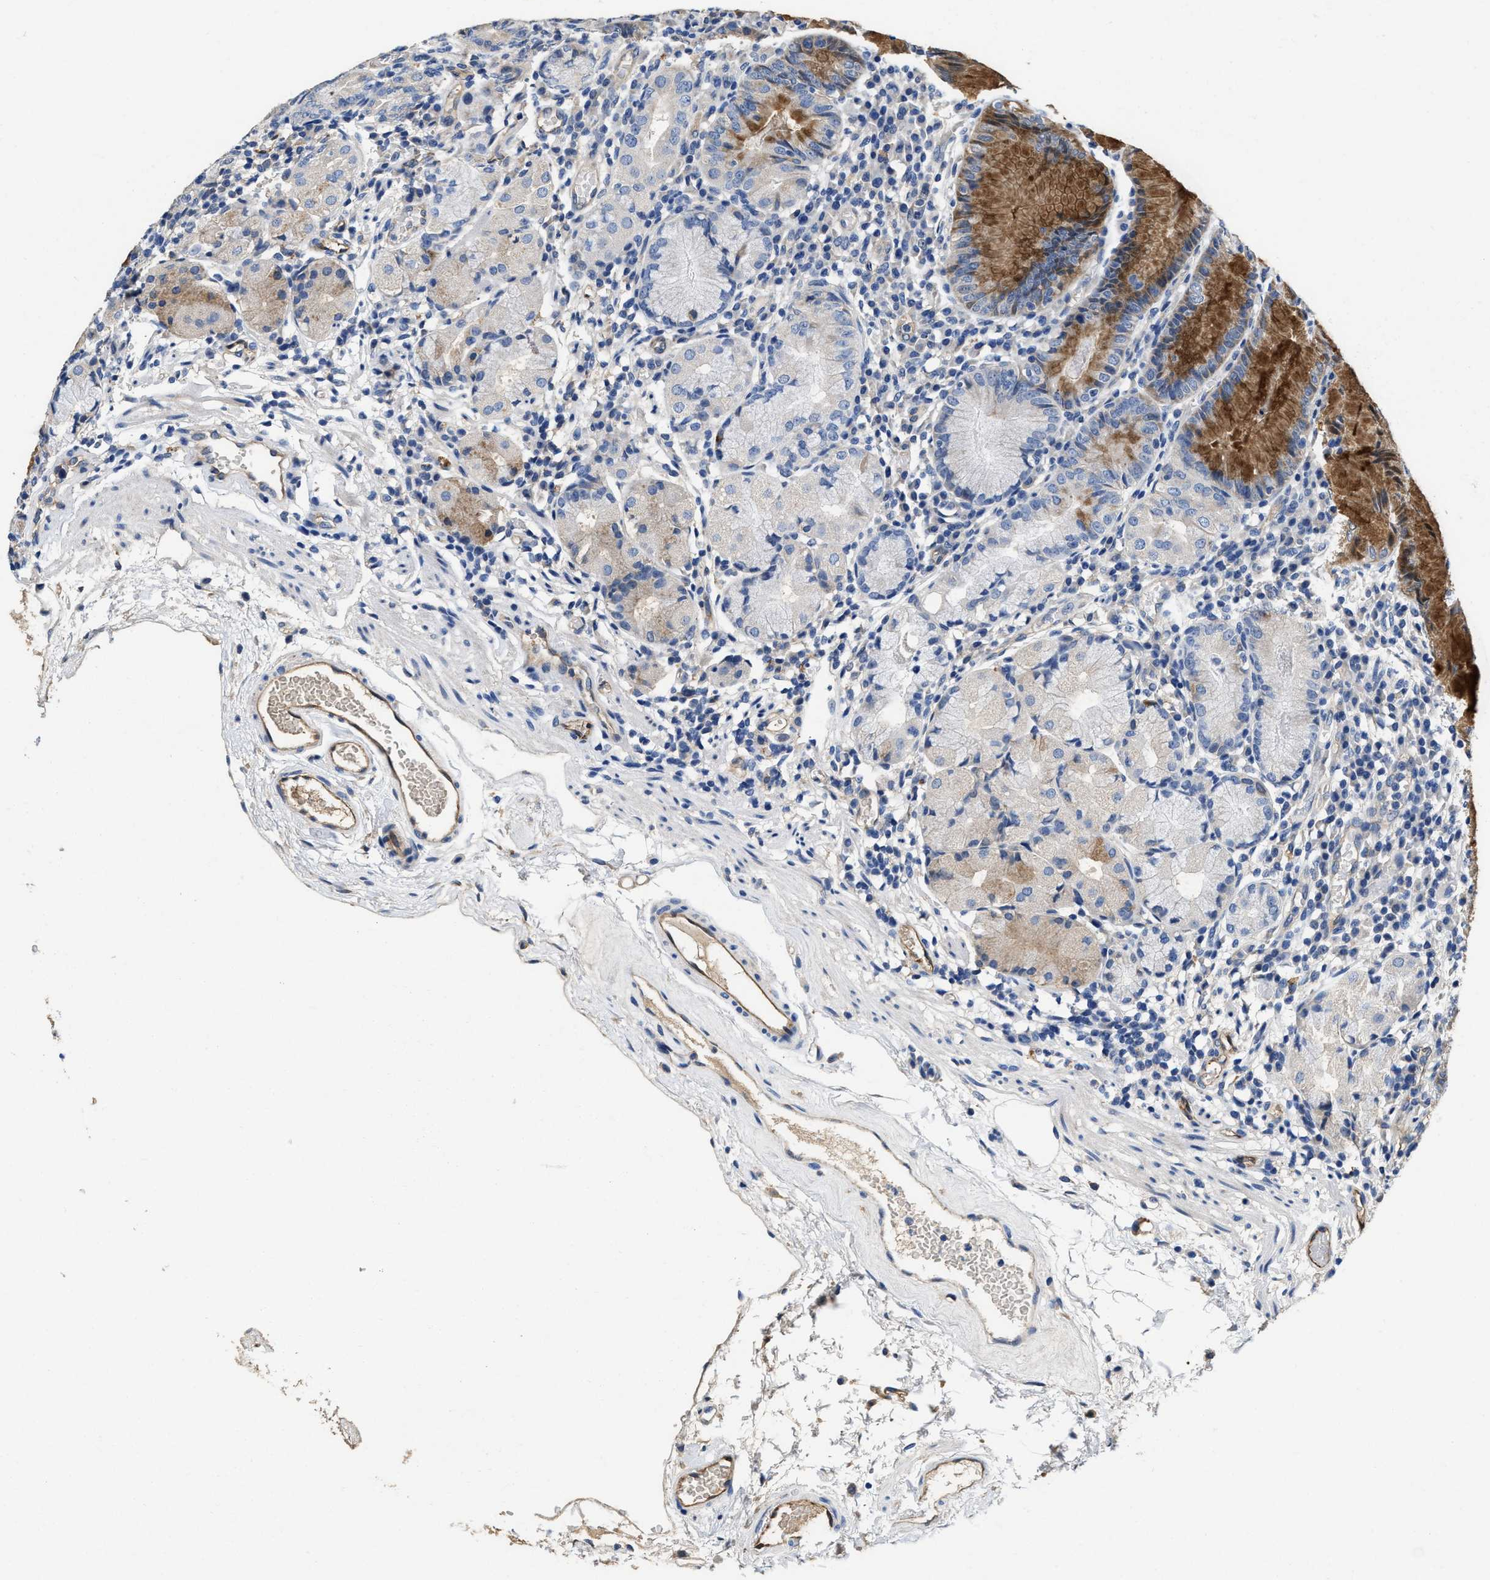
{"staining": {"intensity": "strong", "quantity": "25%-75%", "location": "cytoplasmic/membranous"}, "tissue": "stomach", "cell_type": "Glandular cells", "image_type": "normal", "snomed": [{"axis": "morphology", "description": "Normal tissue, NOS"}, {"axis": "topography", "description": "Stomach"}, {"axis": "topography", "description": "Stomach, lower"}], "caption": "Stomach stained with IHC reveals strong cytoplasmic/membranous staining in about 25%-75% of glandular cells. (Stains: DAB in brown, nuclei in blue, Microscopy: brightfield microscopy at high magnification).", "gene": "PEG10", "patient": {"sex": "female", "age": 75}}